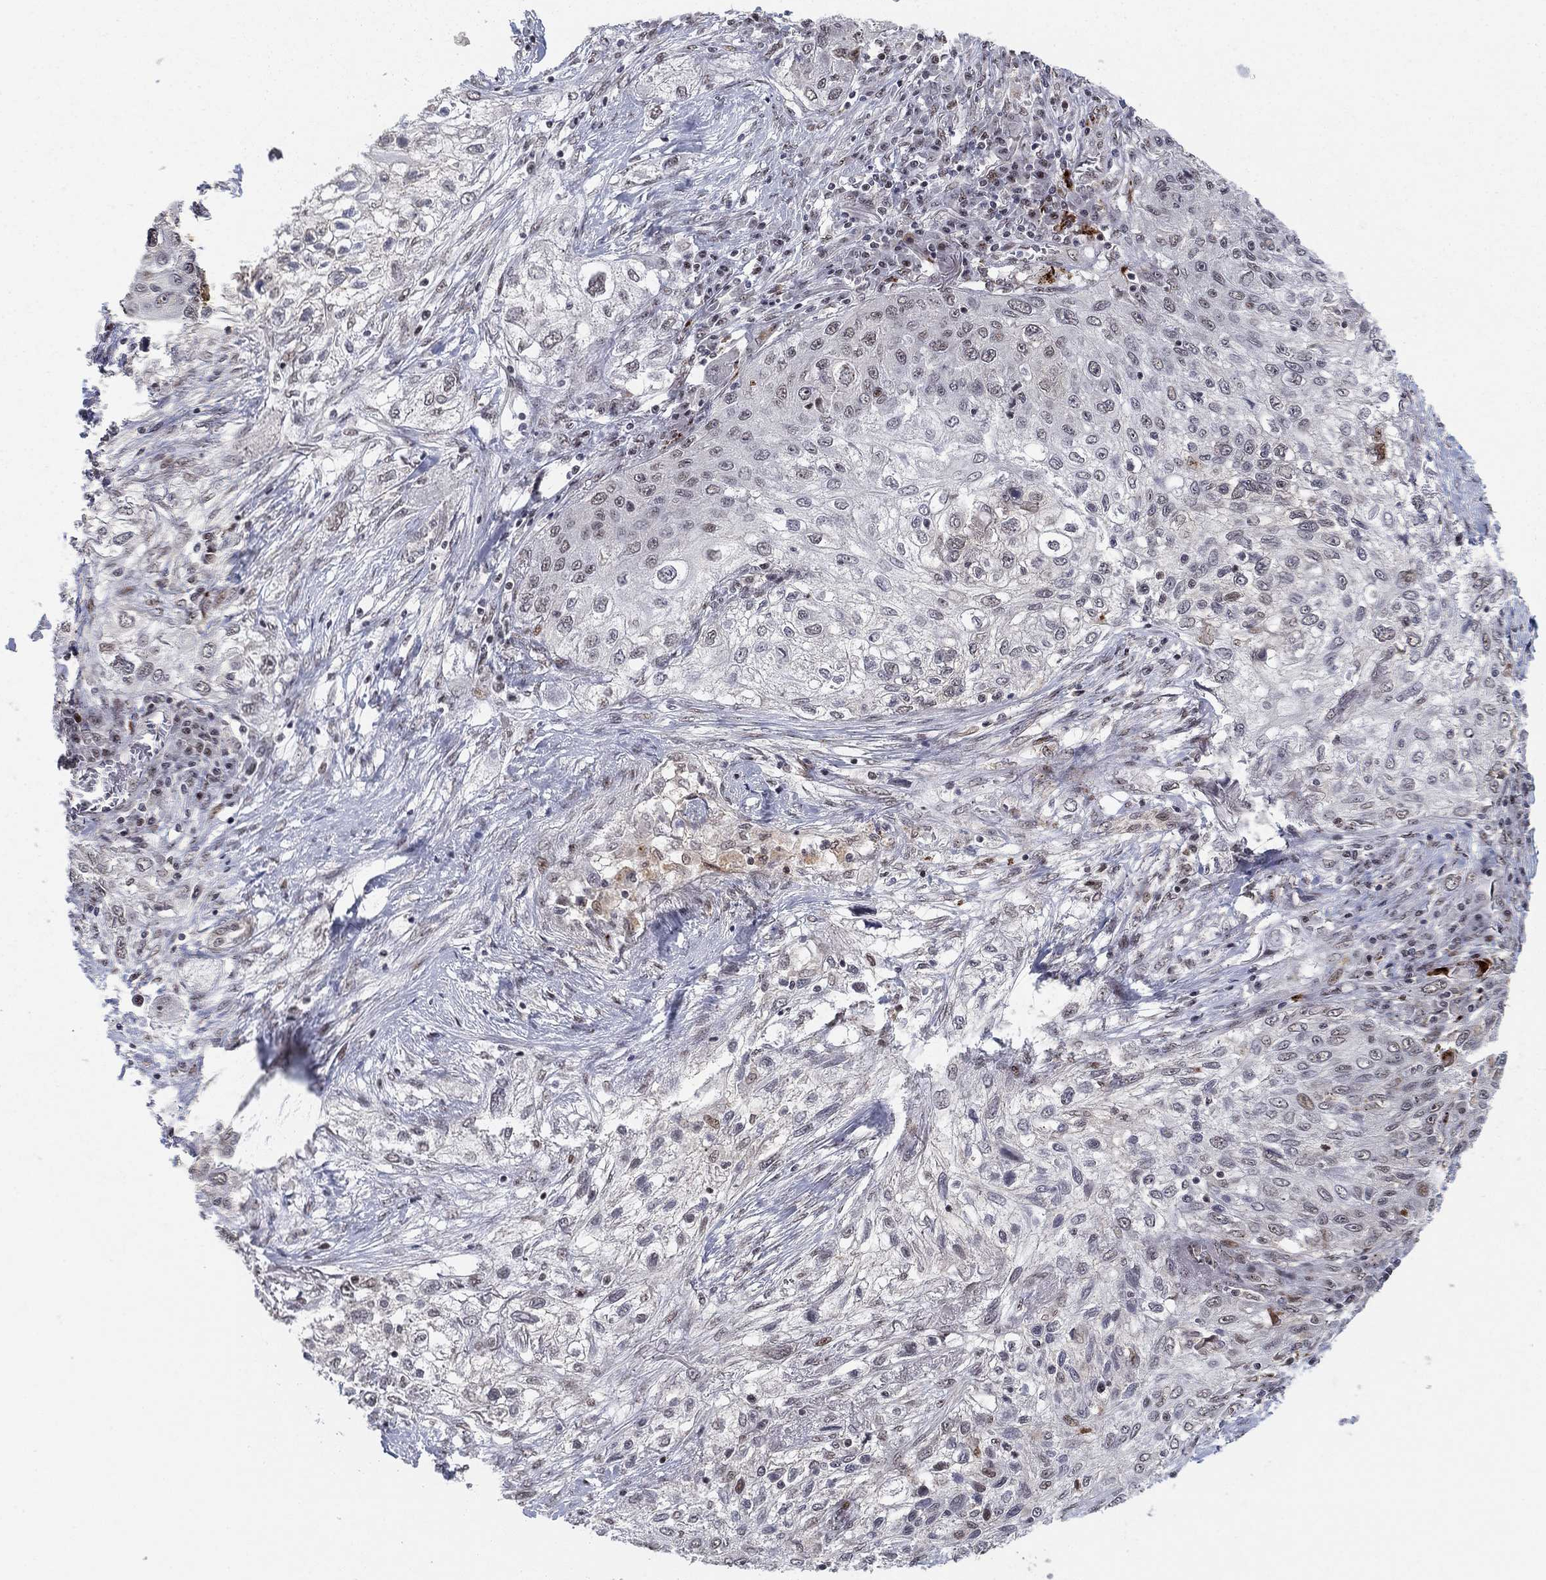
{"staining": {"intensity": "weak", "quantity": "<25%", "location": "nuclear"}, "tissue": "lung cancer", "cell_type": "Tumor cells", "image_type": "cancer", "snomed": [{"axis": "morphology", "description": "Squamous cell carcinoma, NOS"}, {"axis": "topography", "description": "Lung"}], "caption": "DAB immunohistochemical staining of human lung squamous cell carcinoma reveals no significant staining in tumor cells.", "gene": "ZNF395", "patient": {"sex": "female", "age": 69}}